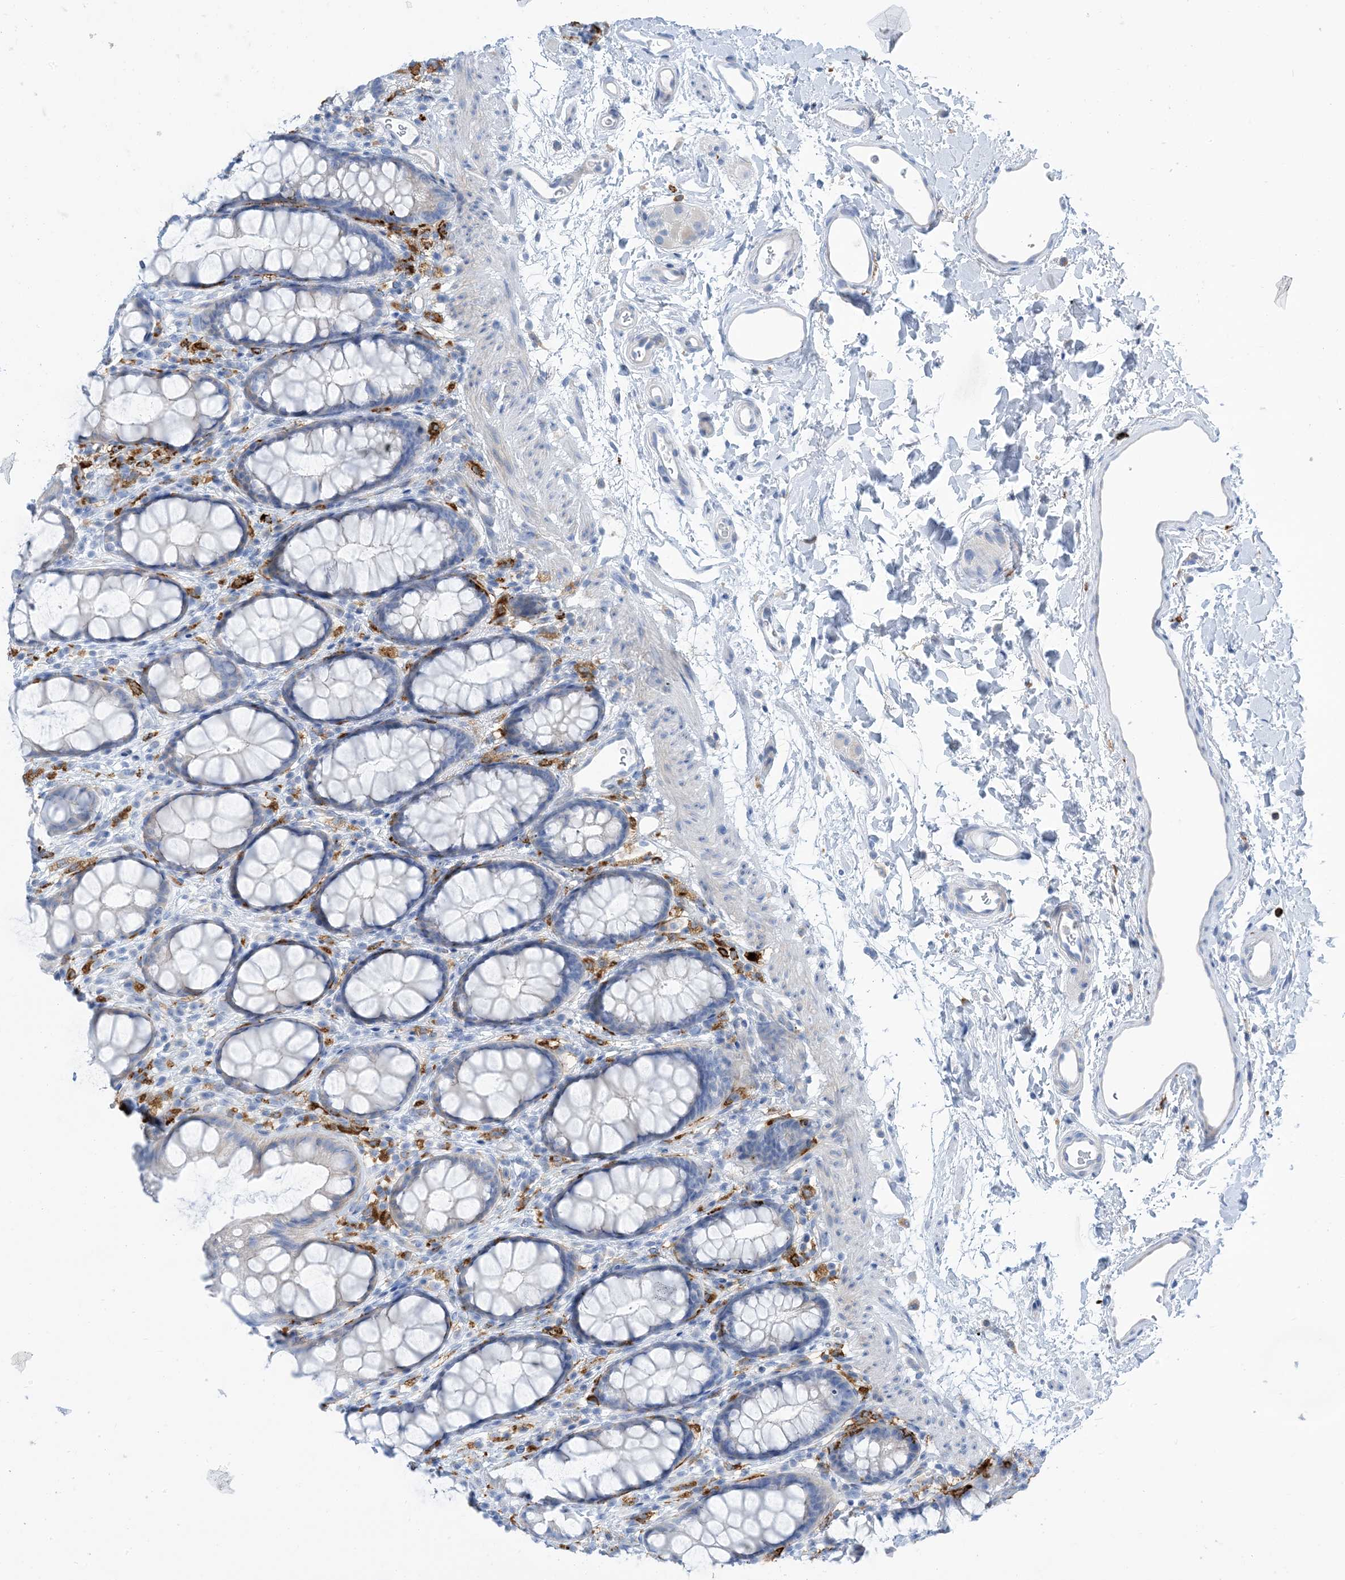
{"staining": {"intensity": "negative", "quantity": "none", "location": "none"}, "tissue": "rectum", "cell_type": "Glandular cells", "image_type": "normal", "snomed": [{"axis": "morphology", "description": "Normal tissue, NOS"}, {"axis": "topography", "description": "Rectum"}], "caption": "Glandular cells show no significant positivity in benign rectum. (DAB (3,3'-diaminobenzidine) IHC, high magnification).", "gene": "DPH3", "patient": {"sex": "female", "age": 65}}